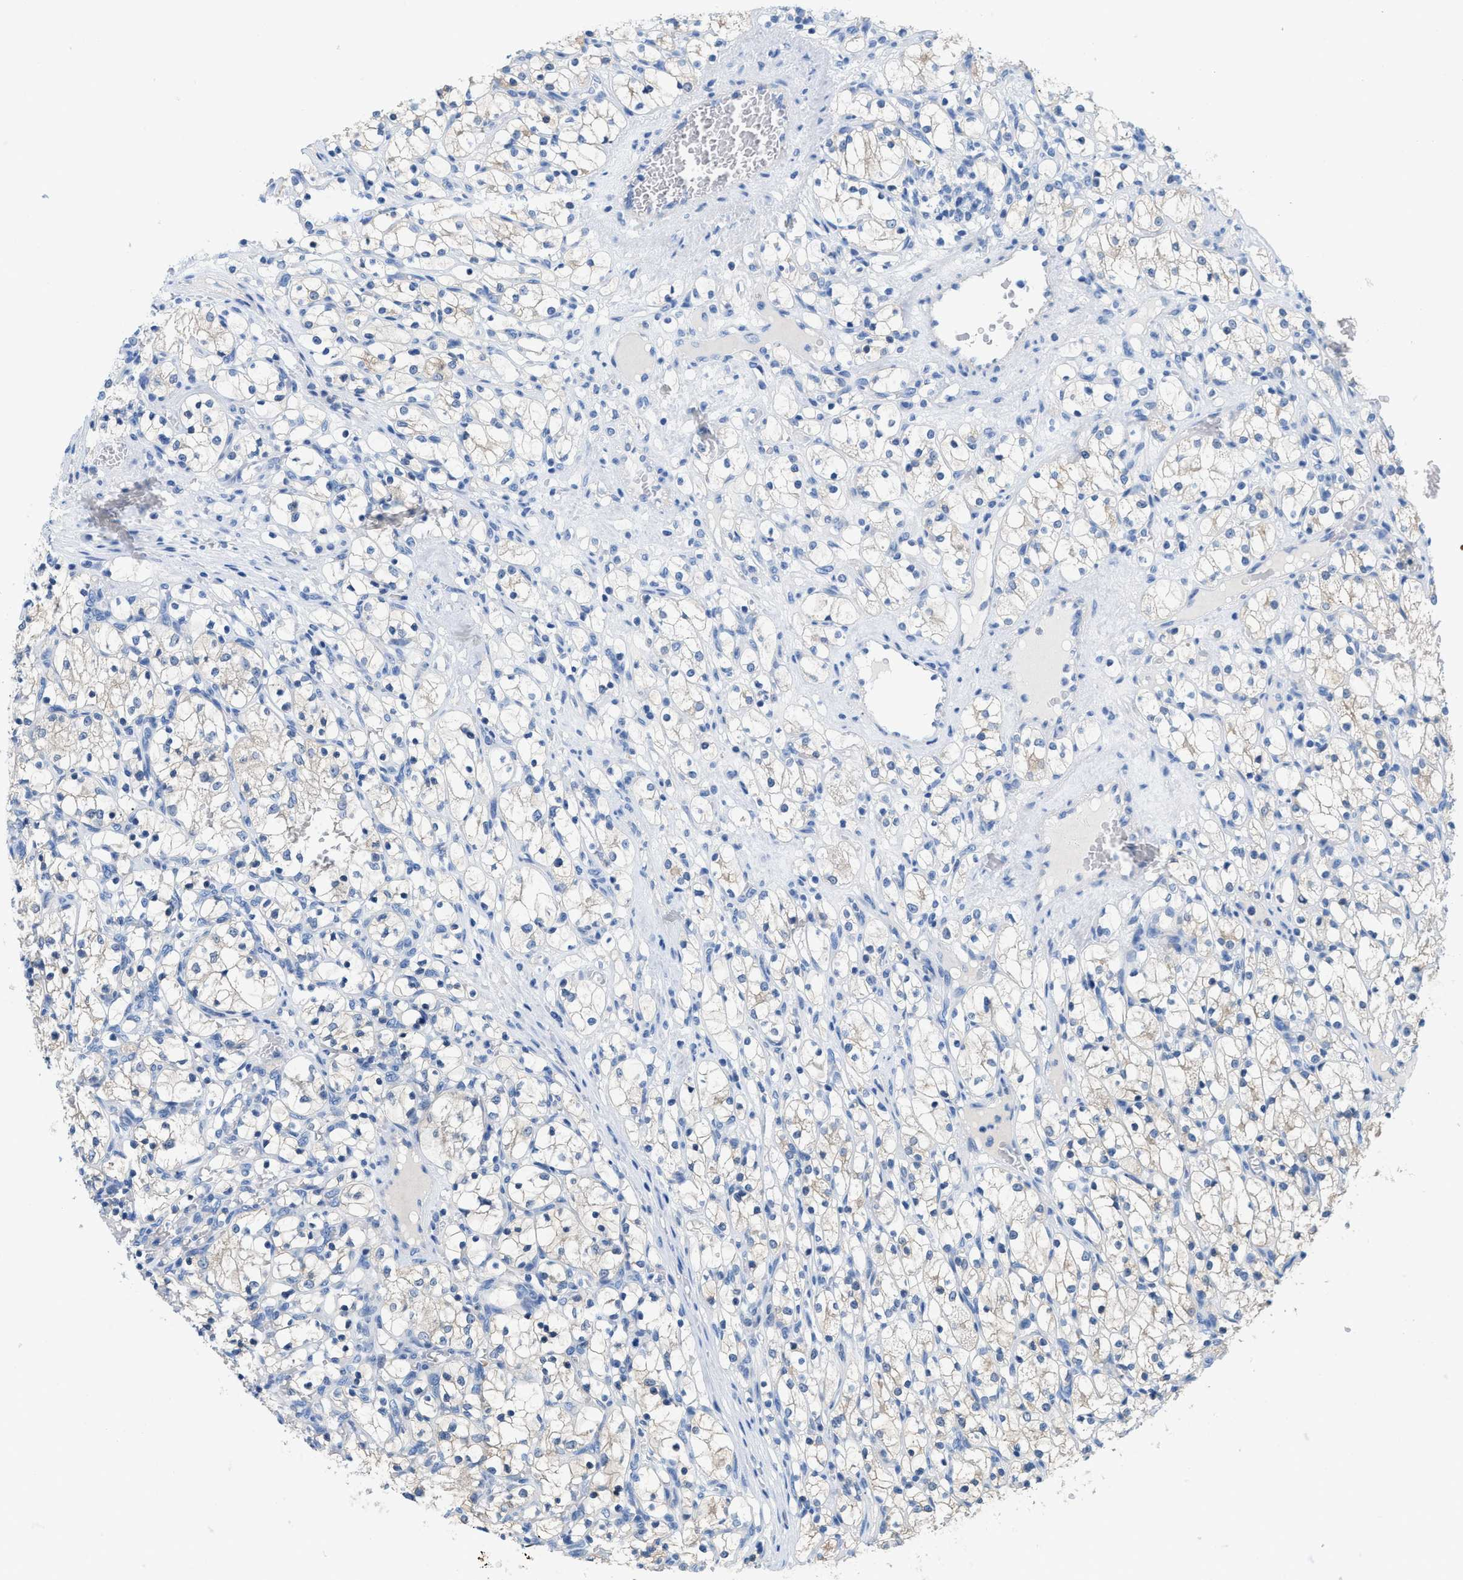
{"staining": {"intensity": "weak", "quantity": "<25%", "location": "cytoplasmic/membranous"}, "tissue": "renal cancer", "cell_type": "Tumor cells", "image_type": "cancer", "snomed": [{"axis": "morphology", "description": "Adenocarcinoma, NOS"}, {"axis": "topography", "description": "Kidney"}], "caption": "Human renal cancer (adenocarcinoma) stained for a protein using immunohistochemistry (IHC) reveals no staining in tumor cells.", "gene": "BPGM", "patient": {"sex": "female", "age": 69}}